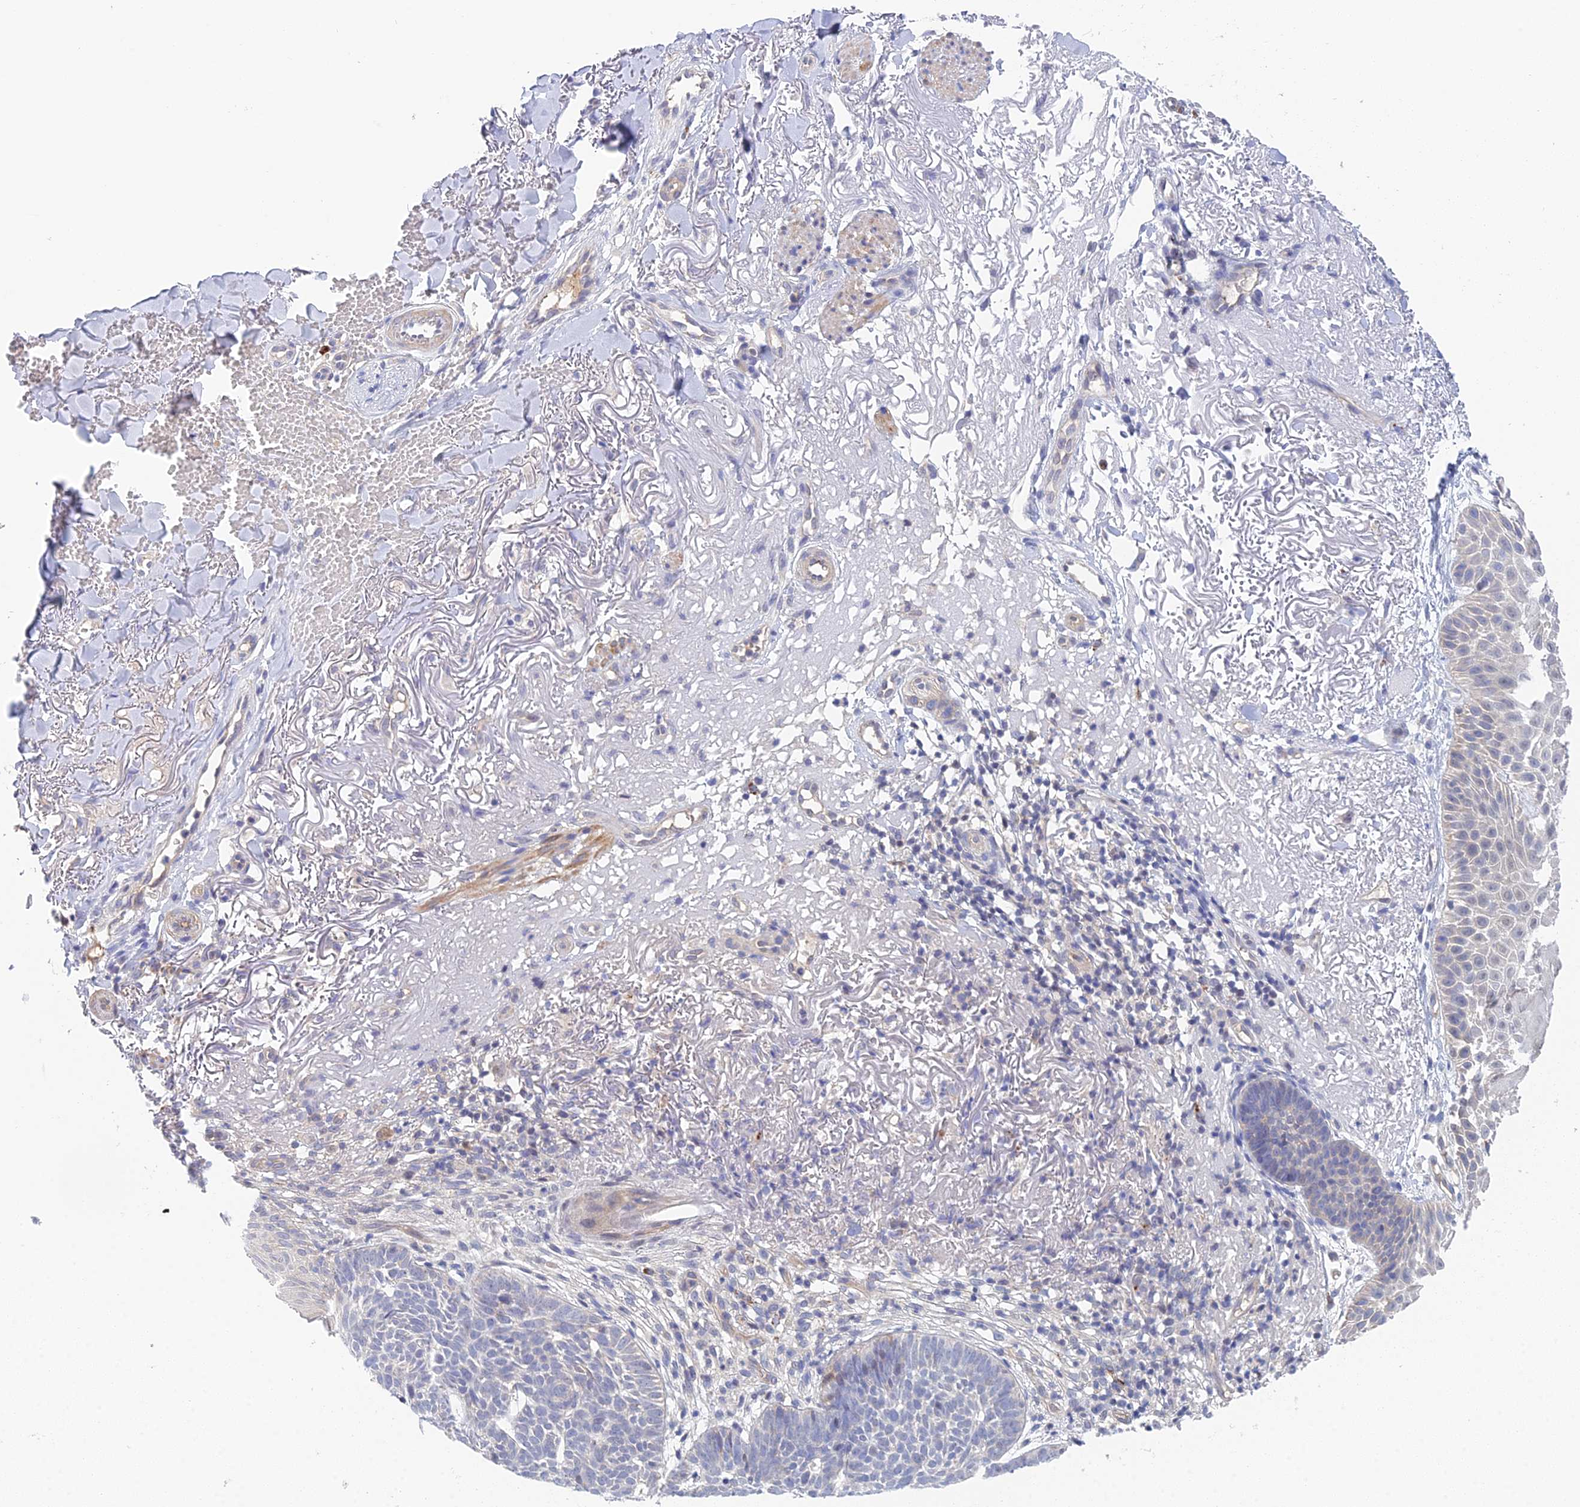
{"staining": {"intensity": "negative", "quantity": "none", "location": "none"}, "tissue": "skin cancer", "cell_type": "Tumor cells", "image_type": "cancer", "snomed": [{"axis": "morphology", "description": "Basal cell carcinoma"}, {"axis": "topography", "description": "Skin"}], "caption": "An immunohistochemistry (IHC) histopathology image of basal cell carcinoma (skin) is shown. There is no staining in tumor cells of basal cell carcinoma (skin).", "gene": "DNAH14", "patient": {"sex": "female", "age": 78}}